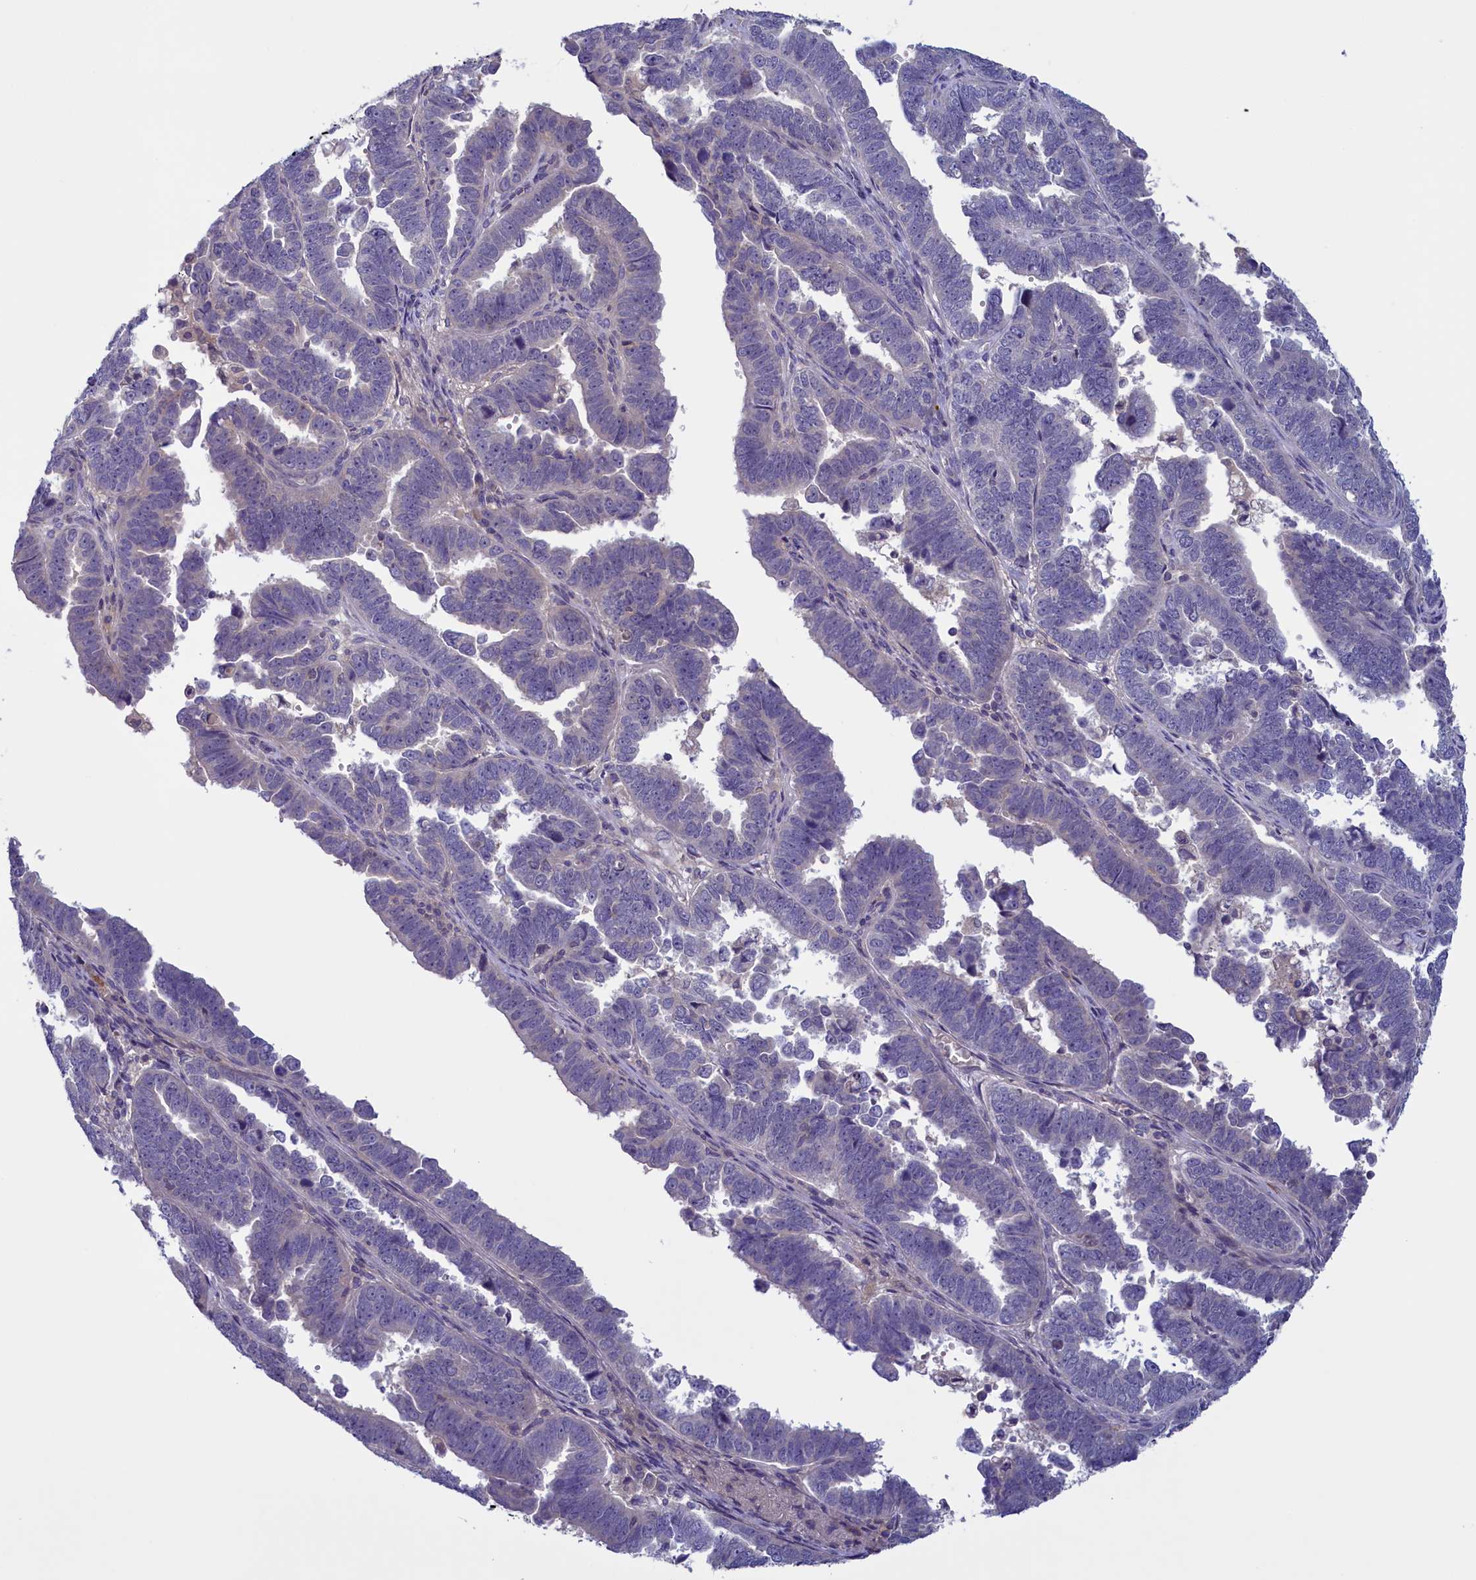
{"staining": {"intensity": "negative", "quantity": "none", "location": "none"}, "tissue": "endometrial cancer", "cell_type": "Tumor cells", "image_type": "cancer", "snomed": [{"axis": "morphology", "description": "Adenocarcinoma, NOS"}, {"axis": "topography", "description": "Endometrium"}], "caption": "Adenocarcinoma (endometrial) stained for a protein using IHC displays no expression tumor cells.", "gene": "NUBP1", "patient": {"sex": "female", "age": 75}}